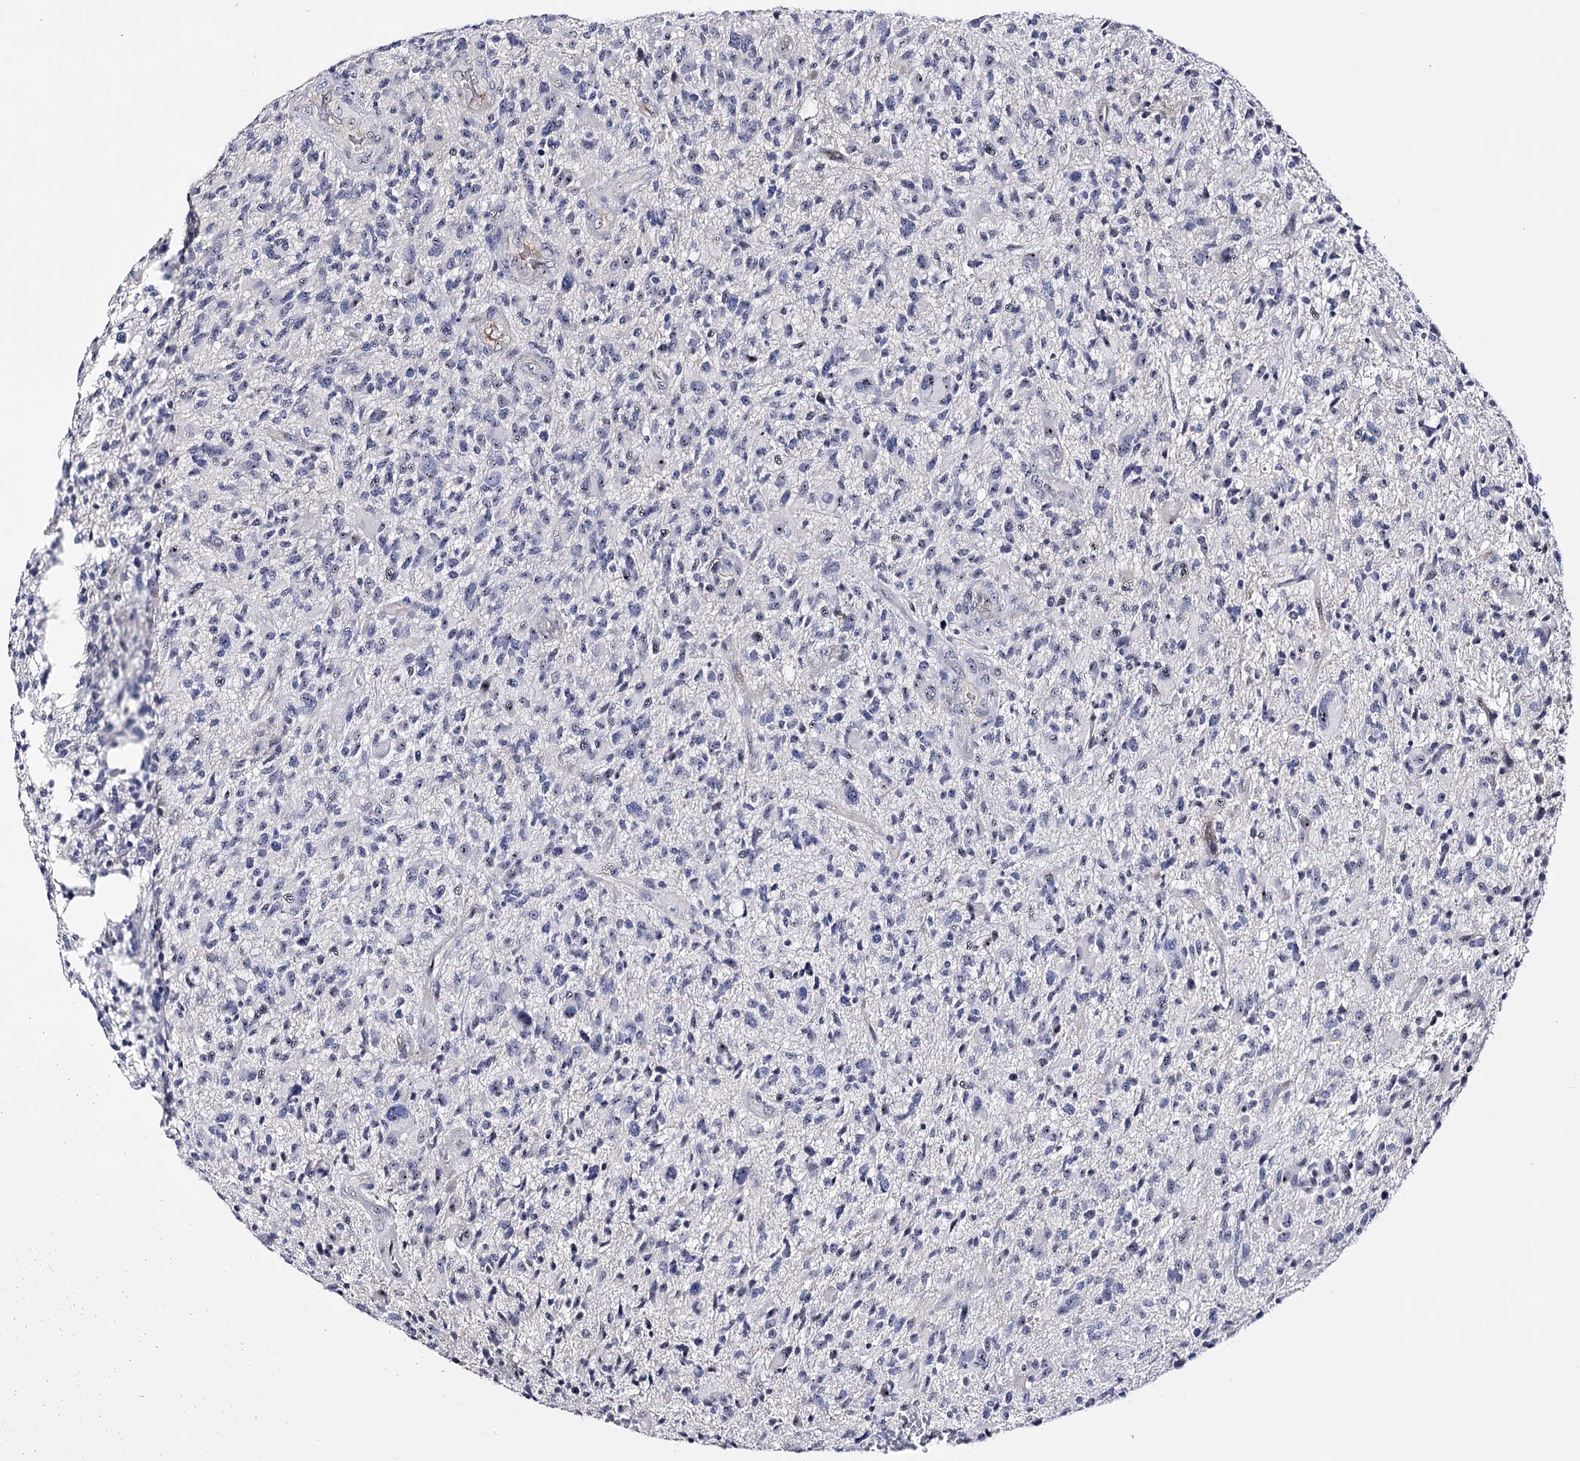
{"staining": {"intensity": "negative", "quantity": "none", "location": "none"}, "tissue": "glioma", "cell_type": "Tumor cells", "image_type": "cancer", "snomed": [{"axis": "morphology", "description": "Glioma, malignant, High grade"}, {"axis": "topography", "description": "Brain"}], "caption": "Immunohistochemistry image of neoplastic tissue: human glioma stained with DAB shows no significant protein staining in tumor cells.", "gene": "PCGF5", "patient": {"sex": "male", "age": 47}}